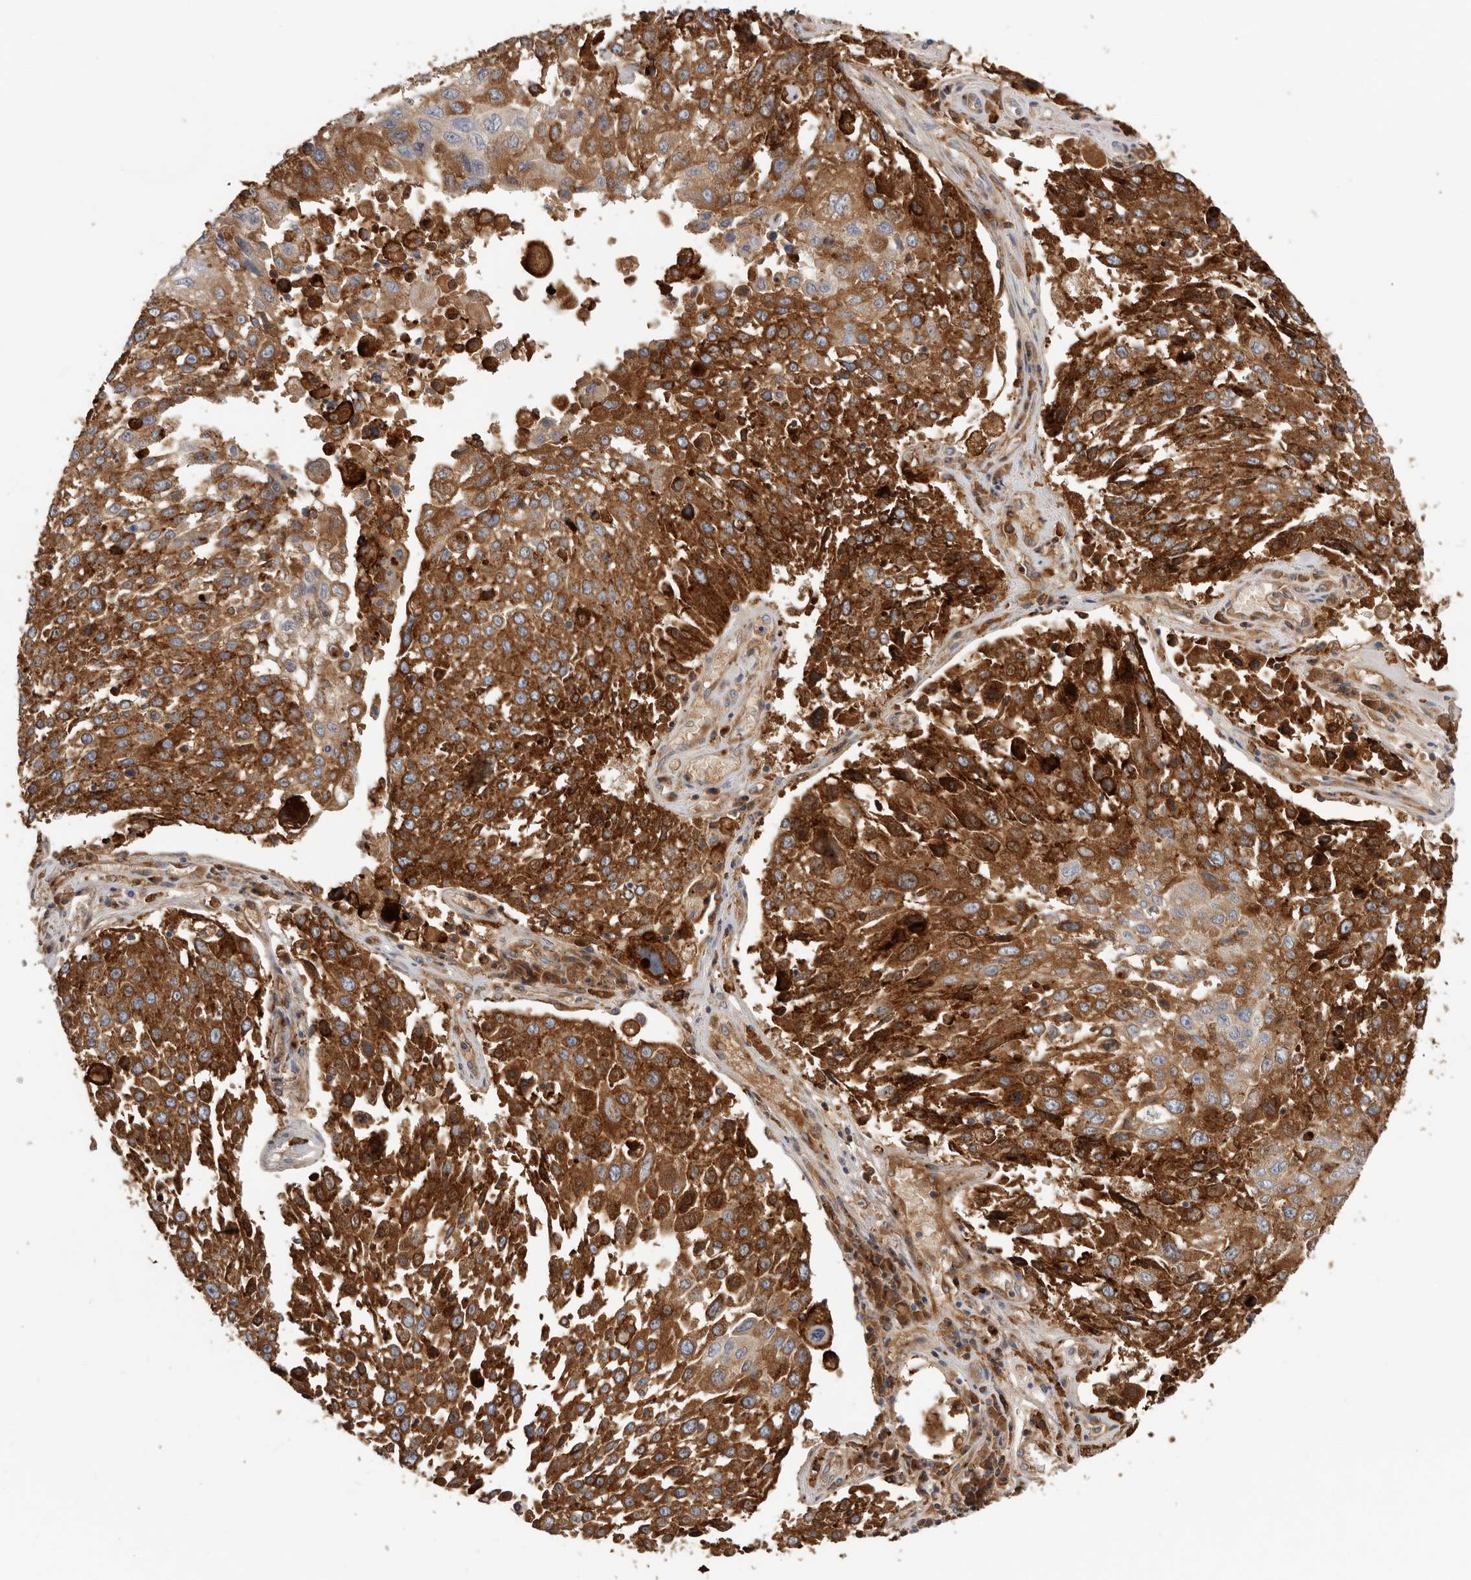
{"staining": {"intensity": "strong", "quantity": ">75%", "location": "cytoplasmic/membranous"}, "tissue": "lung cancer", "cell_type": "Tumor cells", "image_type": "cancer", "snomed": [{"axis": "morphology", "description": "Squamous cell carcinoma, NOS"}, {"axis": "topography", "description": "Lung"}], "caption": "High-magnification brightfield microscopy of lung cancer stained with DAB (3,3'-diaminobenzidine) (brown) and counterstained with hematoxylin (blue). tumor cells exhibit strong cytoplasmic/membranous expression is seen in approximately>75% of cells. Using DAB (brown) and hematoxylin (blue) stains, captured at high magnification using brightfield microscopy.", "gene": "TFRC", "patient": {"sex": "male", "age": 65}}